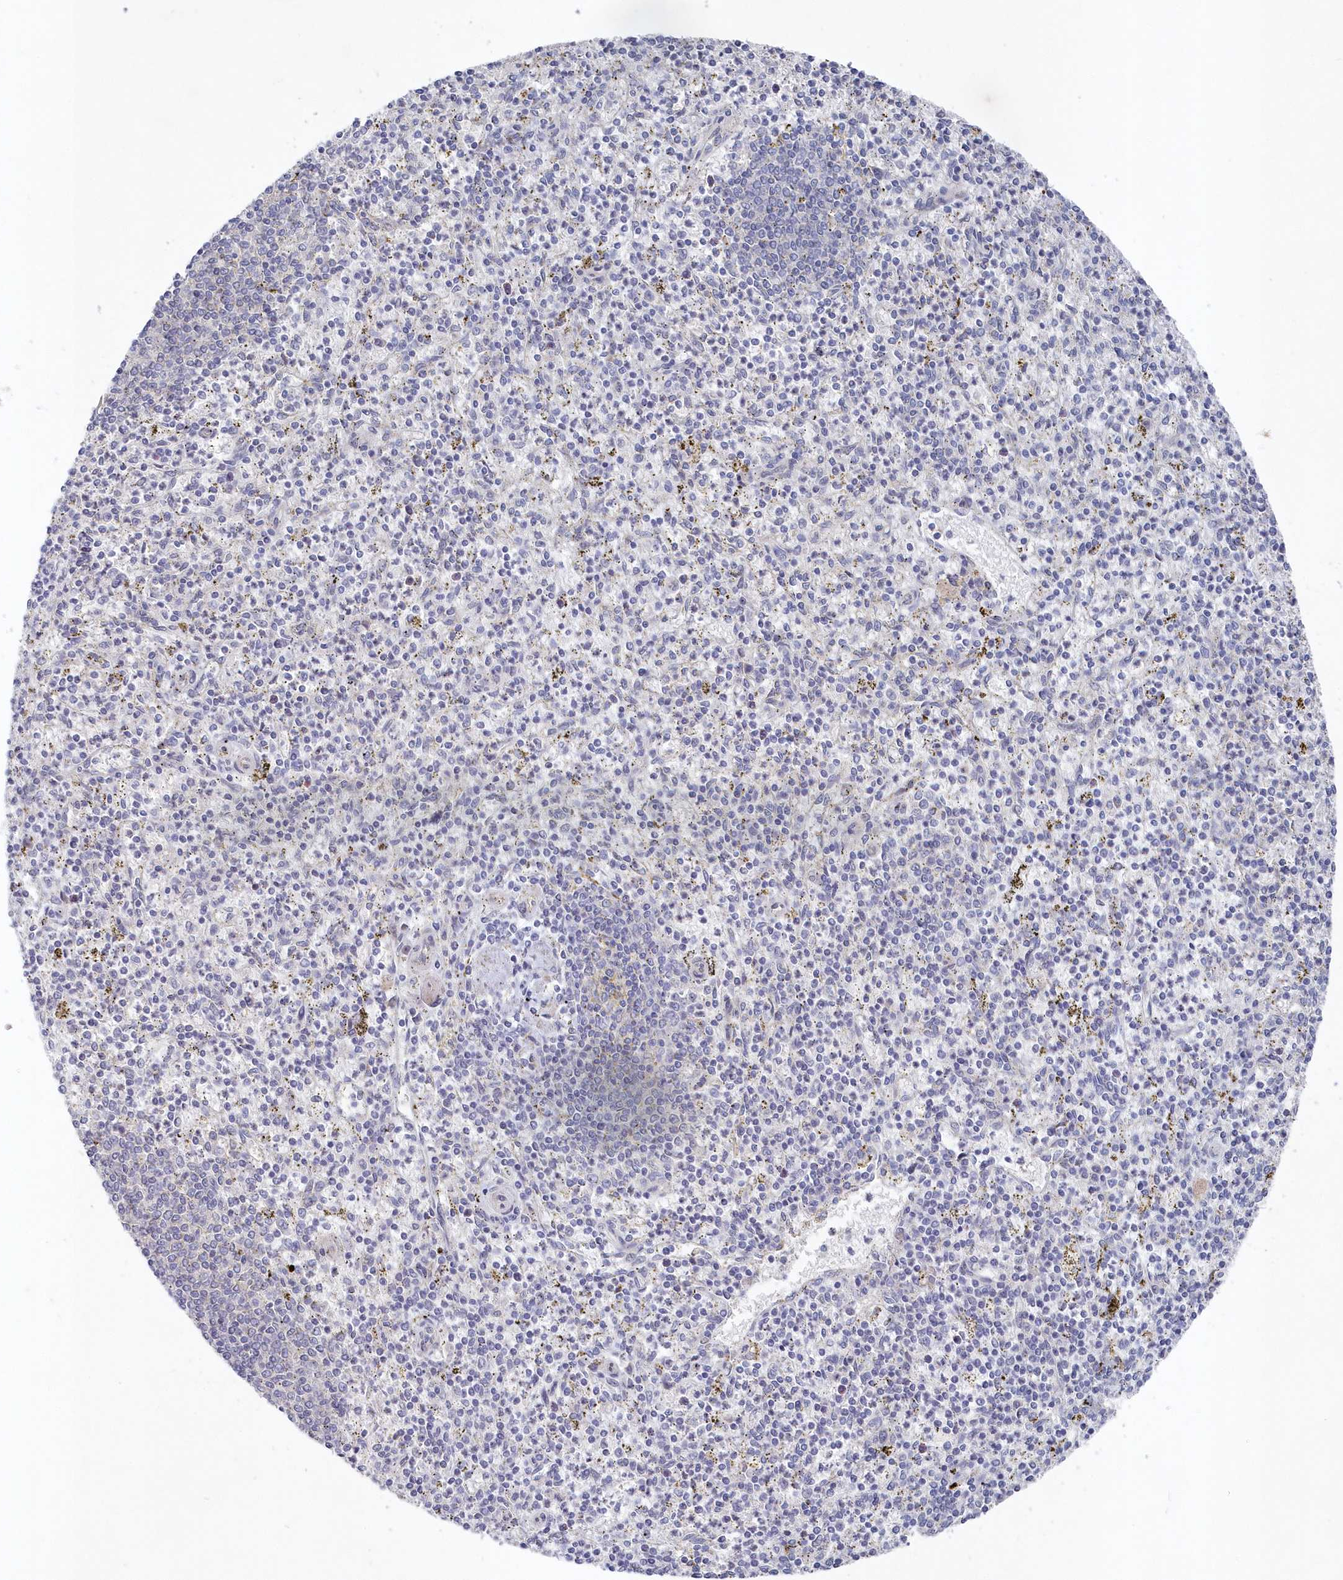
{"staining": {"intensity": "negative", "quantity": "none", "location": "none"}, "tissue": "spleen", "cell_type": "Cells in red pulp", "image_type": "normal", "snomed": [{"axis": "morphology", "description": "Normal tissue, NOS"}, {"axis": "topography", "description": "Spleen"}], "caption": "Immunohistochemistry photomicrograph of benign human spleen stained for a protein (brown), which reveals no staining in cells in red pulp.", "gene": "KIAA1586", "patient": {"sex": "male", "age": 72}}